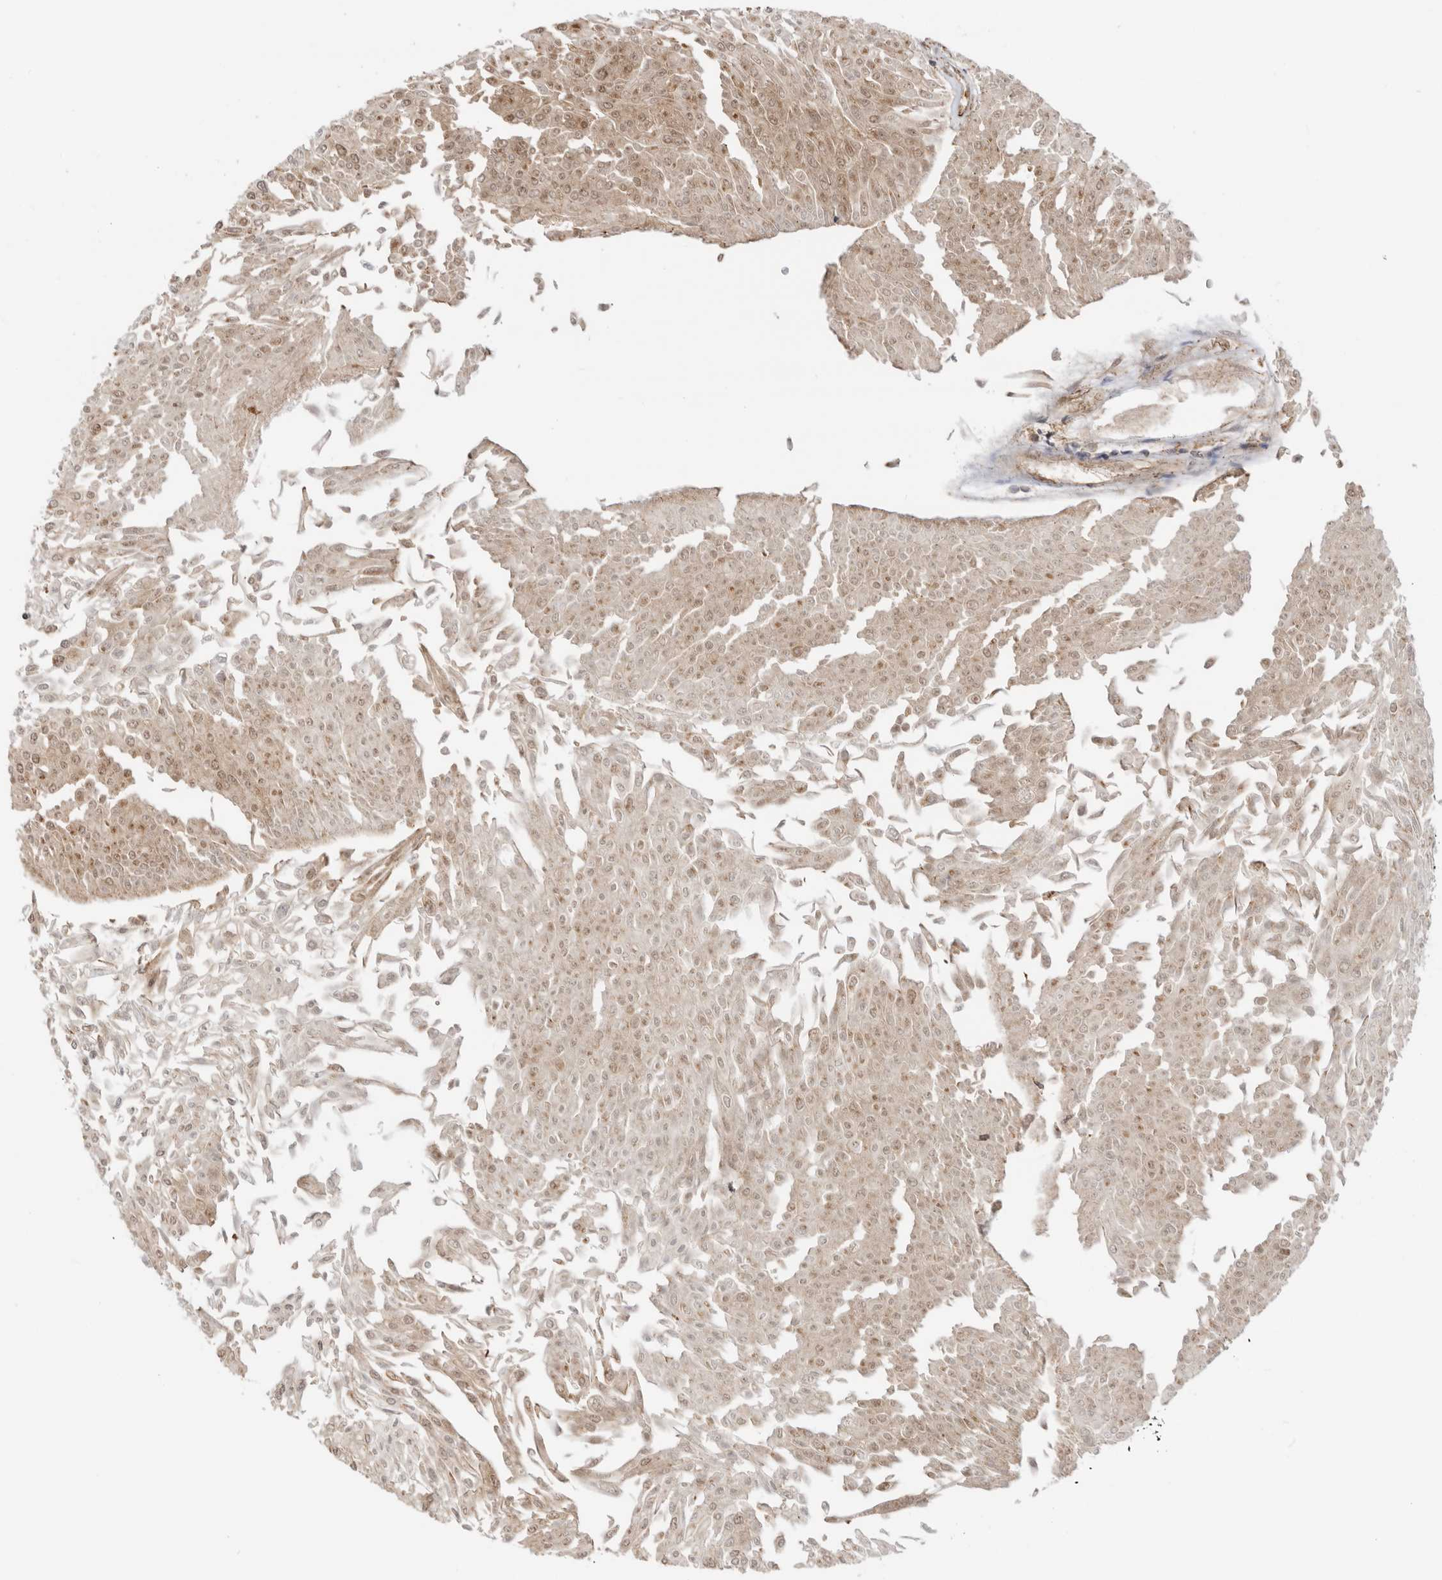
{"staining": {"intensity": "moderate", "quantity": "25%-75%", "location": "cytoplasmic/membranous,nuclear"}, "tissue": "urothelial cancer", "cell_type": "Tumor cells", "image_type": "cancer", "snomed": [{"axis": "morphology", "description": "Urothelial carcinoma, Low grade"}, {"axis": "topography", "description": "Urinary bladder"}], "caption": "Tumor cells demonstrate medium levels of moderate cytoplasmic/membranous and nuclear positivity in approximately 25%-75% of cells in human low-grade urothelial carcinoma.", "gene": "DCAF8", "patient": {"sex": "male", "age": 67}}